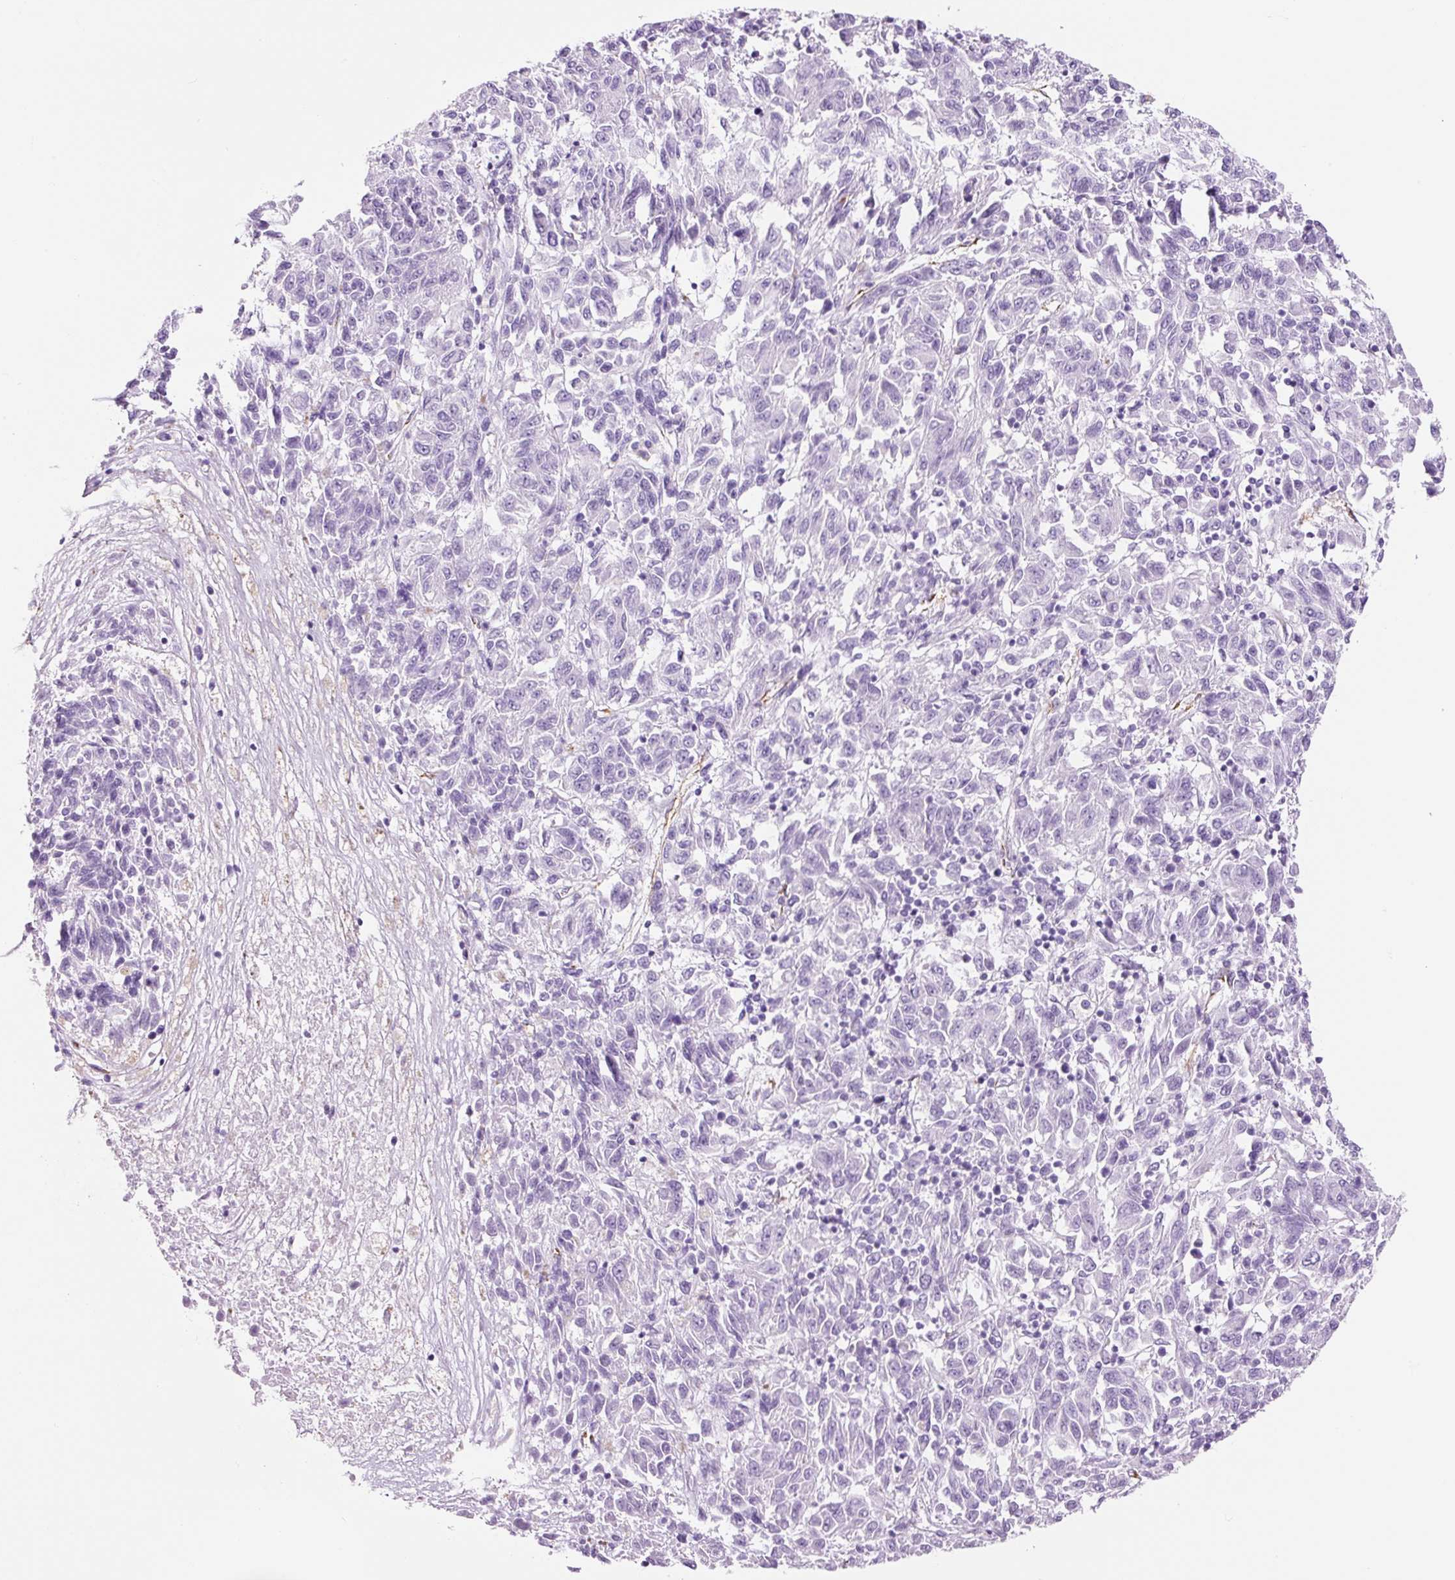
{"staining": {"intensity": "negative", "quantity": "none", "location": "none"}, "tissue": "melanoma", "cell_type": "Tumor cells", "image_type": "cancer", "snomed": [{"axis": "morphology", "description": "Malignant melanoma, Metastatic site"}, {"axis": "topography", "description": "Lung"}], "caption": "Immunohistochemistry (IHC) photomicrograph of malignant melanoma (metastatic site) stained for a protein (brown), which exhibits no positivity in tumor cells.", "gene": "ADSS1", "patient": {"sex": "male", "age": 64}}